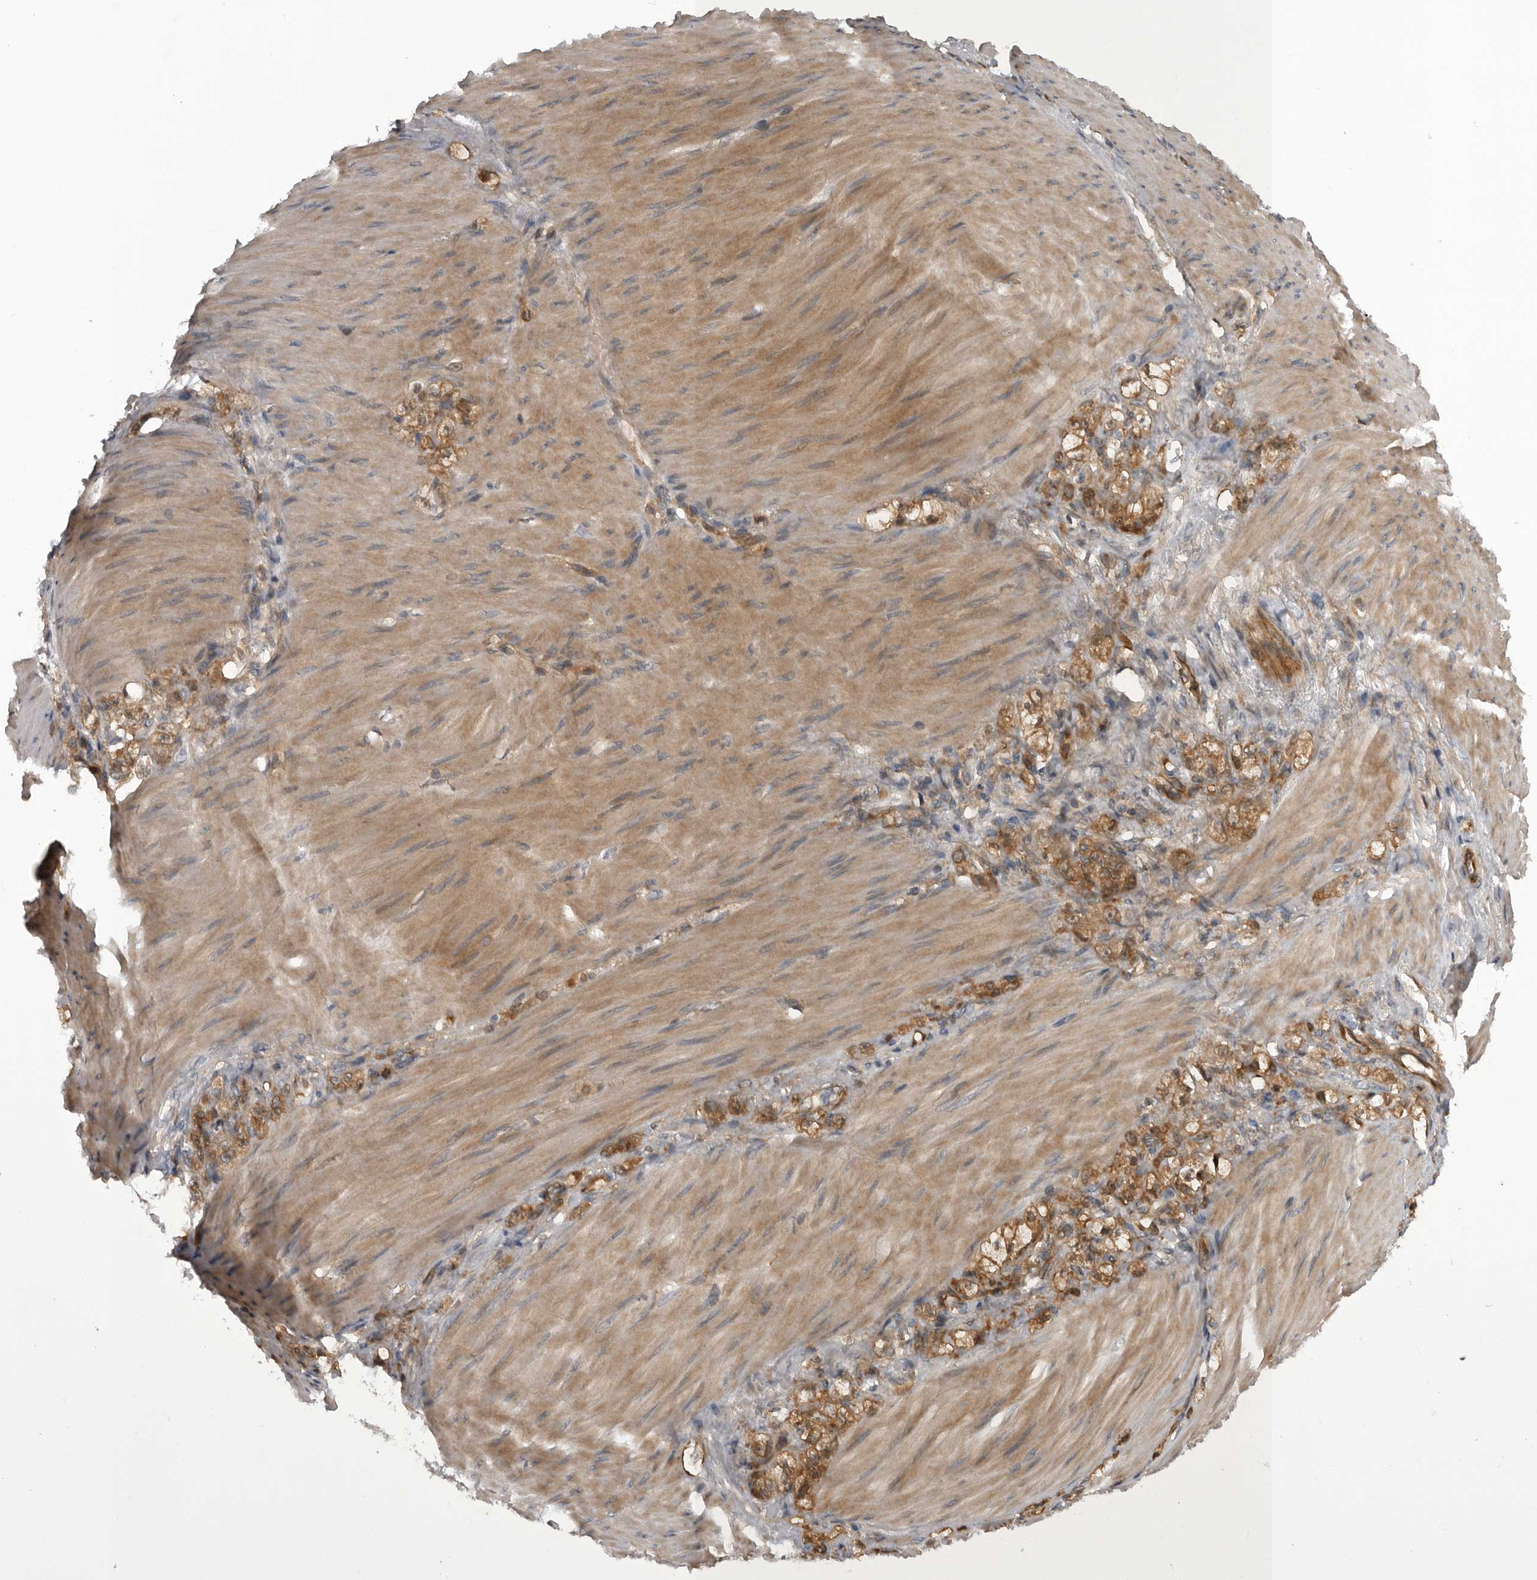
{"staining": {"intensity": "moderate", "quantity": ">75%", "location": "cytoplasmic/membranous"}, "tissue": "stomach cancer", "cell_type": "Tumor cells", "image_type": "cancer", "snomed": [{"axis": "morphology", "description": "Normal tissue, NOS"}, {"axis": "morphology", "description": "Adenocarcinoma, NOS"}, {"axis": "topography", "description": "Stomach"}], "caption": "Protein positivity by immunohistochemistry (IHC) shows moderate cytoplasmic/membranous expression in about >75% of tumor cells in stomach adenocarcinoma.", "gene": "RAB3GAP2", "patient": {"sex": "male", "age": 82}}